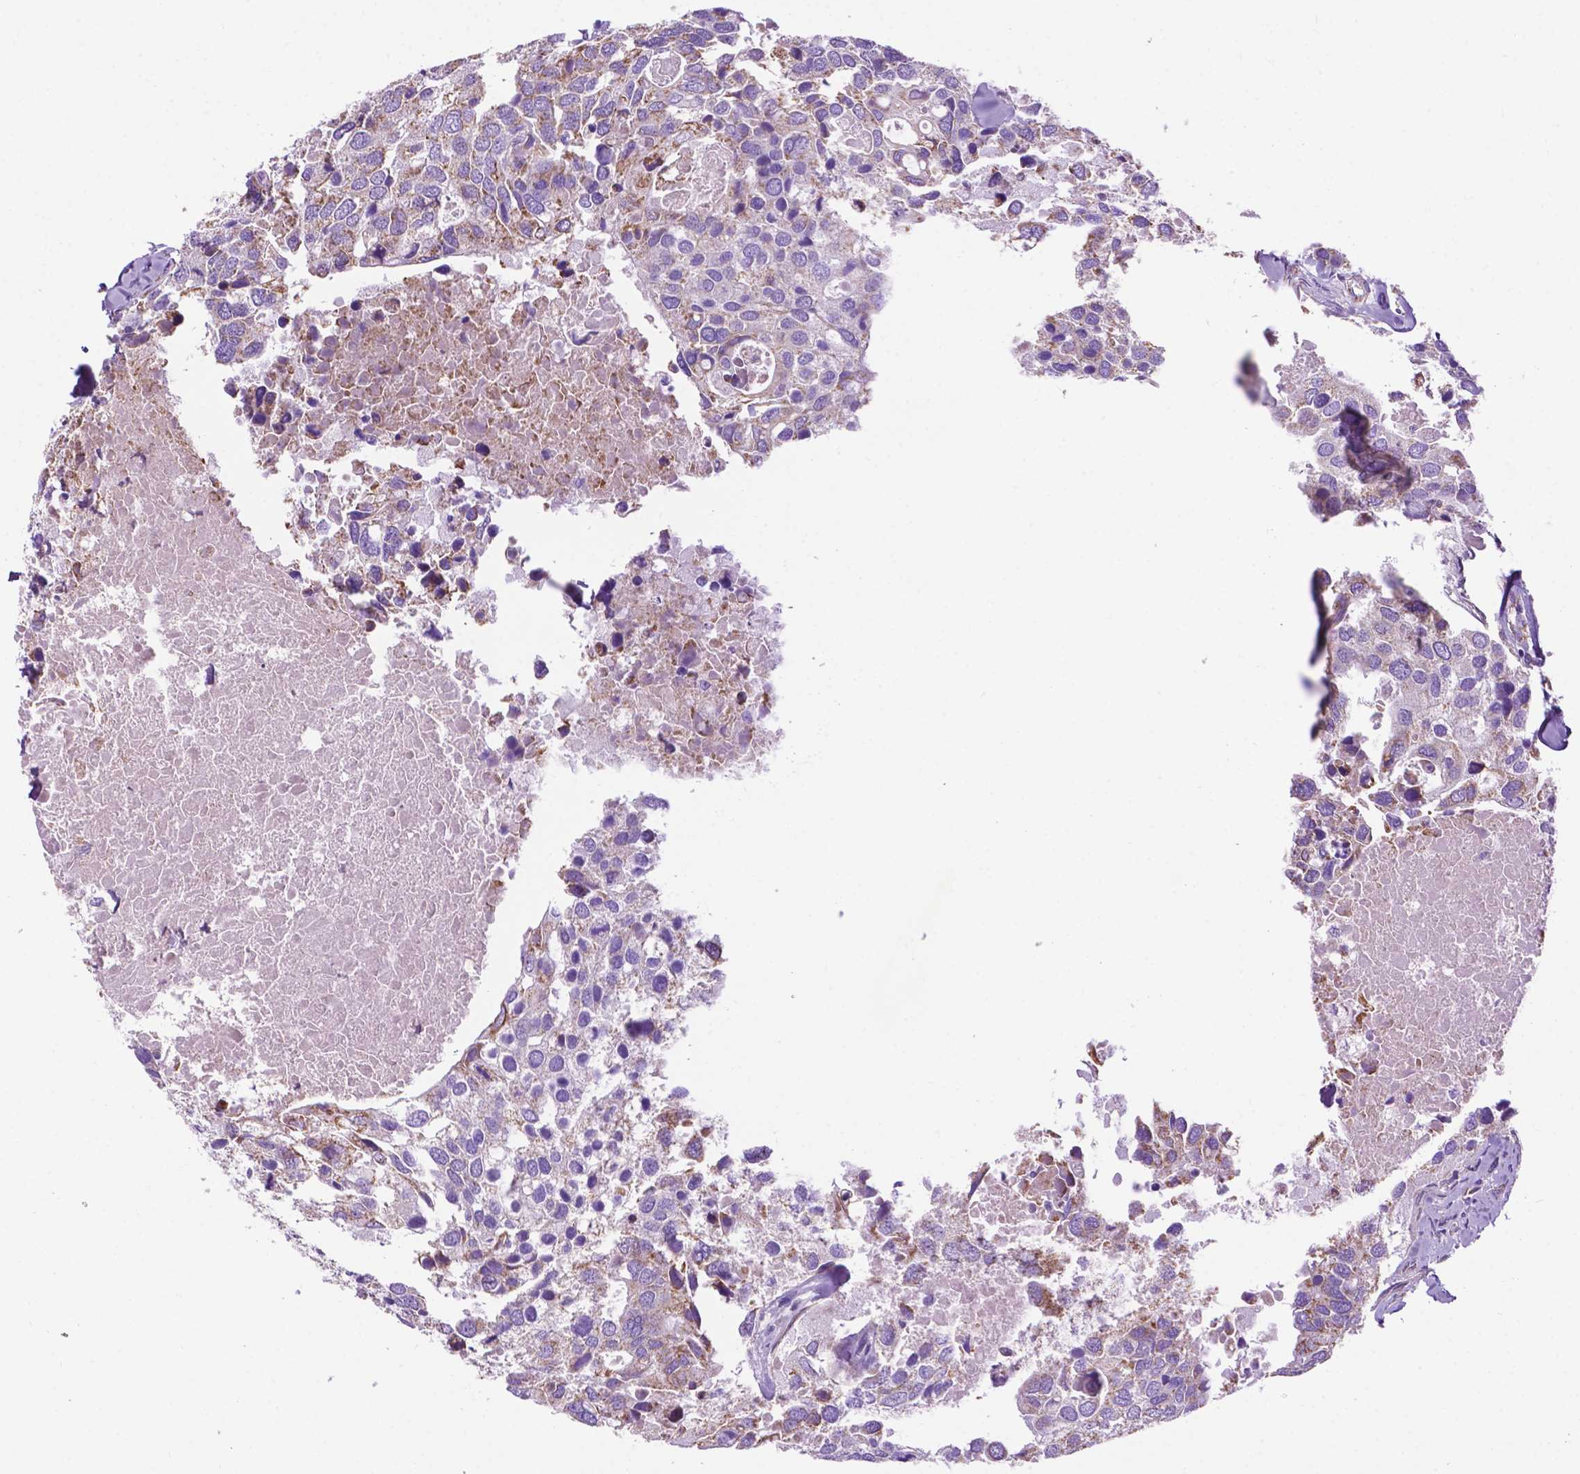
{"staining": {"intensity": "weak", "quantity": "25%-75%", "location": "cytoplasmic/membranous"}, "tissue": "breast cancer", "cell_type": "Tumor cells", "image_type": "cancer", "snomed": [{"axis": "morphology", "description": "Duct carcinoma"}, {"axis": "topography", "description": "Breast"}], "caption": "Brown immunohistochemical staining in human breast intraductal carcinoma displays weak cytoplasmic/membranous expression in about 25%-75% of tumor cells.", "gene": "PHYHIP", "patient": {"sex": "female", "age": 83}}